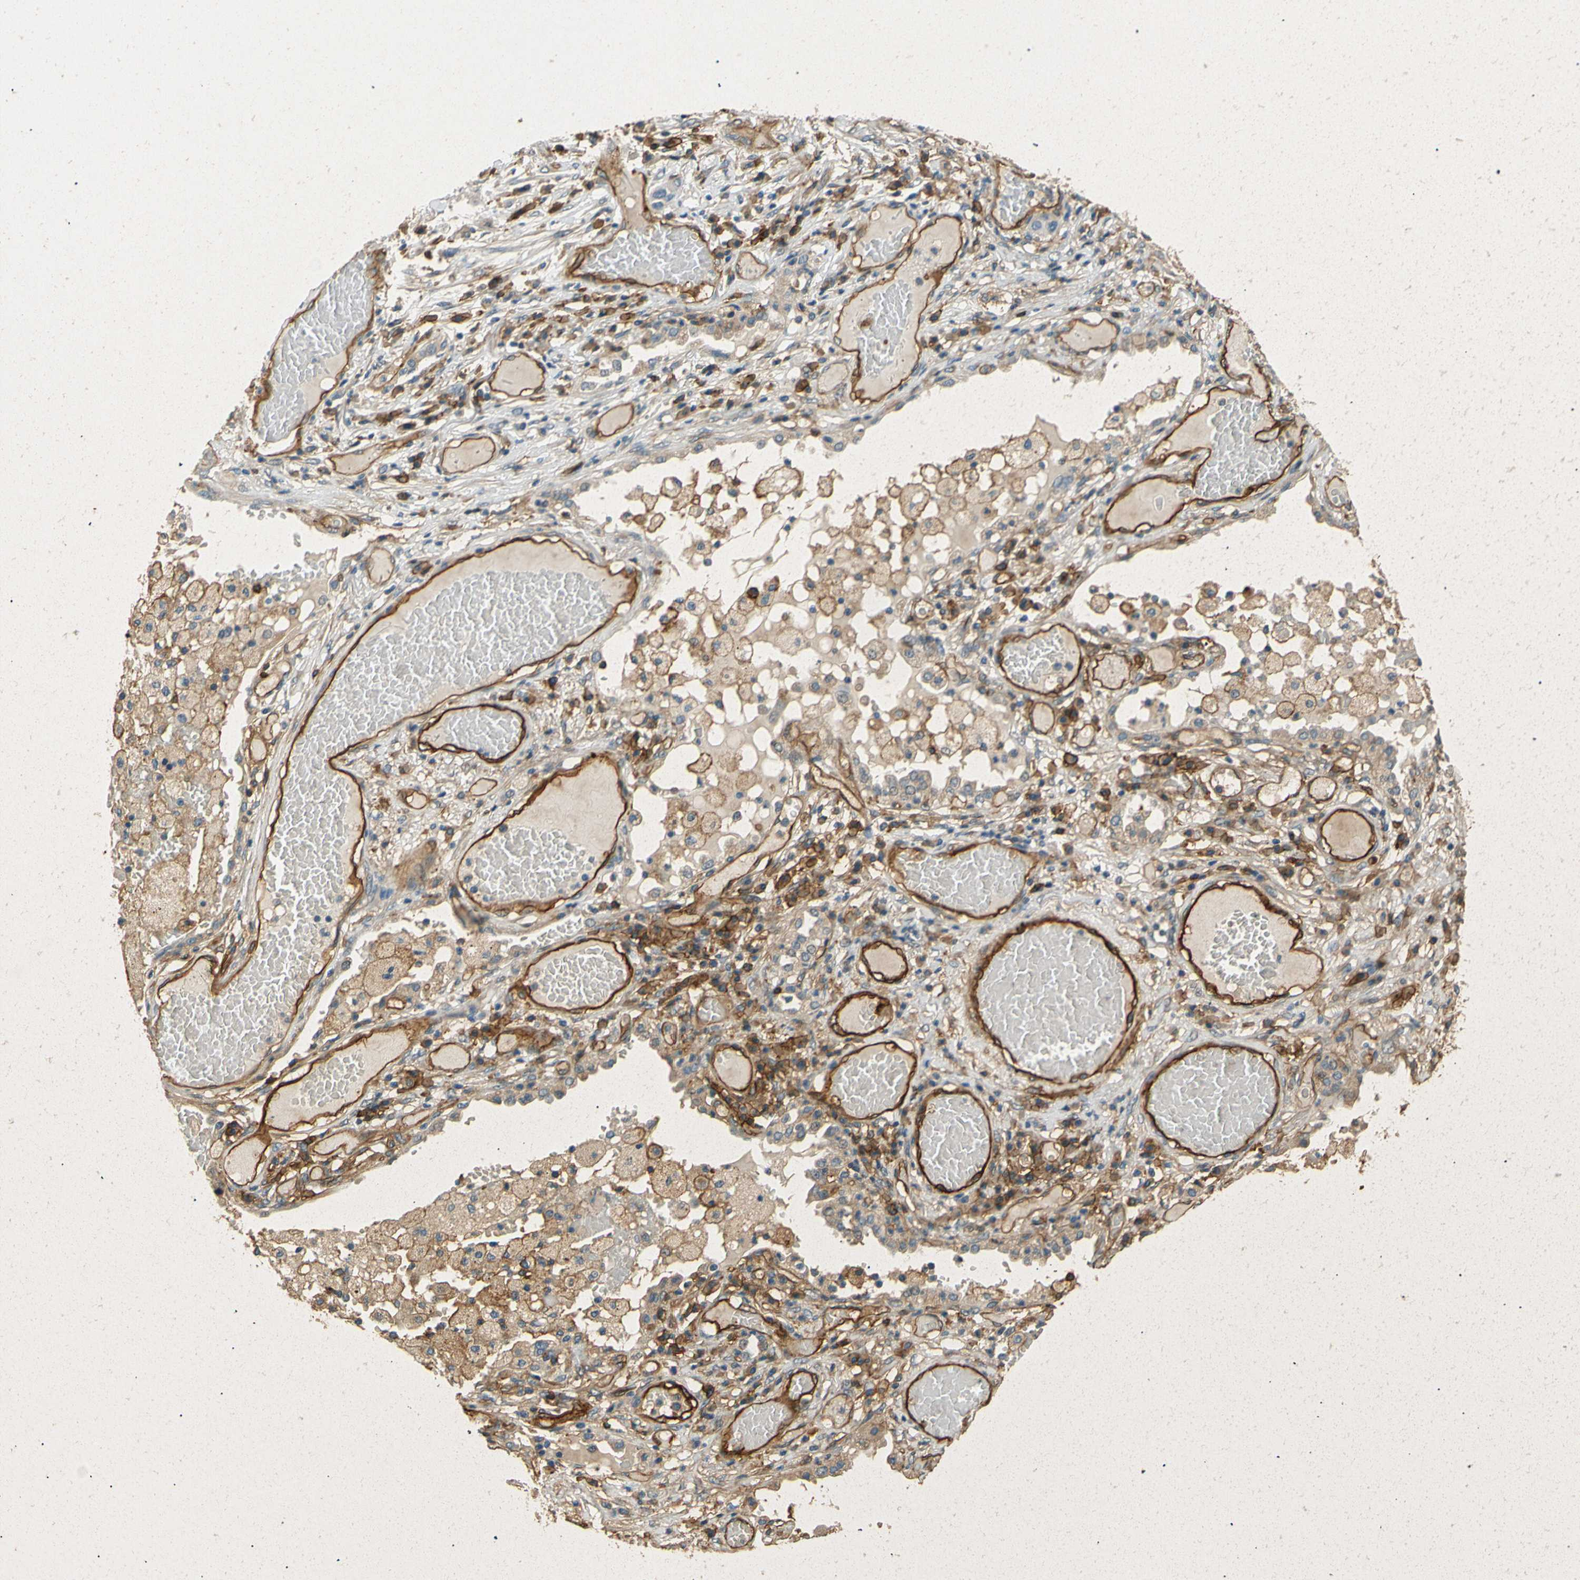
{"staining": {"intensity": "negative", "quantity": "none", "location": "none"}, "tissue": "lung cancer", "cell_type": "Tumor cells", "image_type": "cancer", "snomed": [{"axis": "morphology", "description": "Squamous cell carcinoma, NOS"}, {"axis": "topography", "description": "Lung"}], "caption": "Immunohistochemical staining of human lung cancer (squamous cell carcinoma) reveals no significant staining in tumor cells.", "gene": "ENTPD1", "patient": {"sex": "male", "age": 71}}